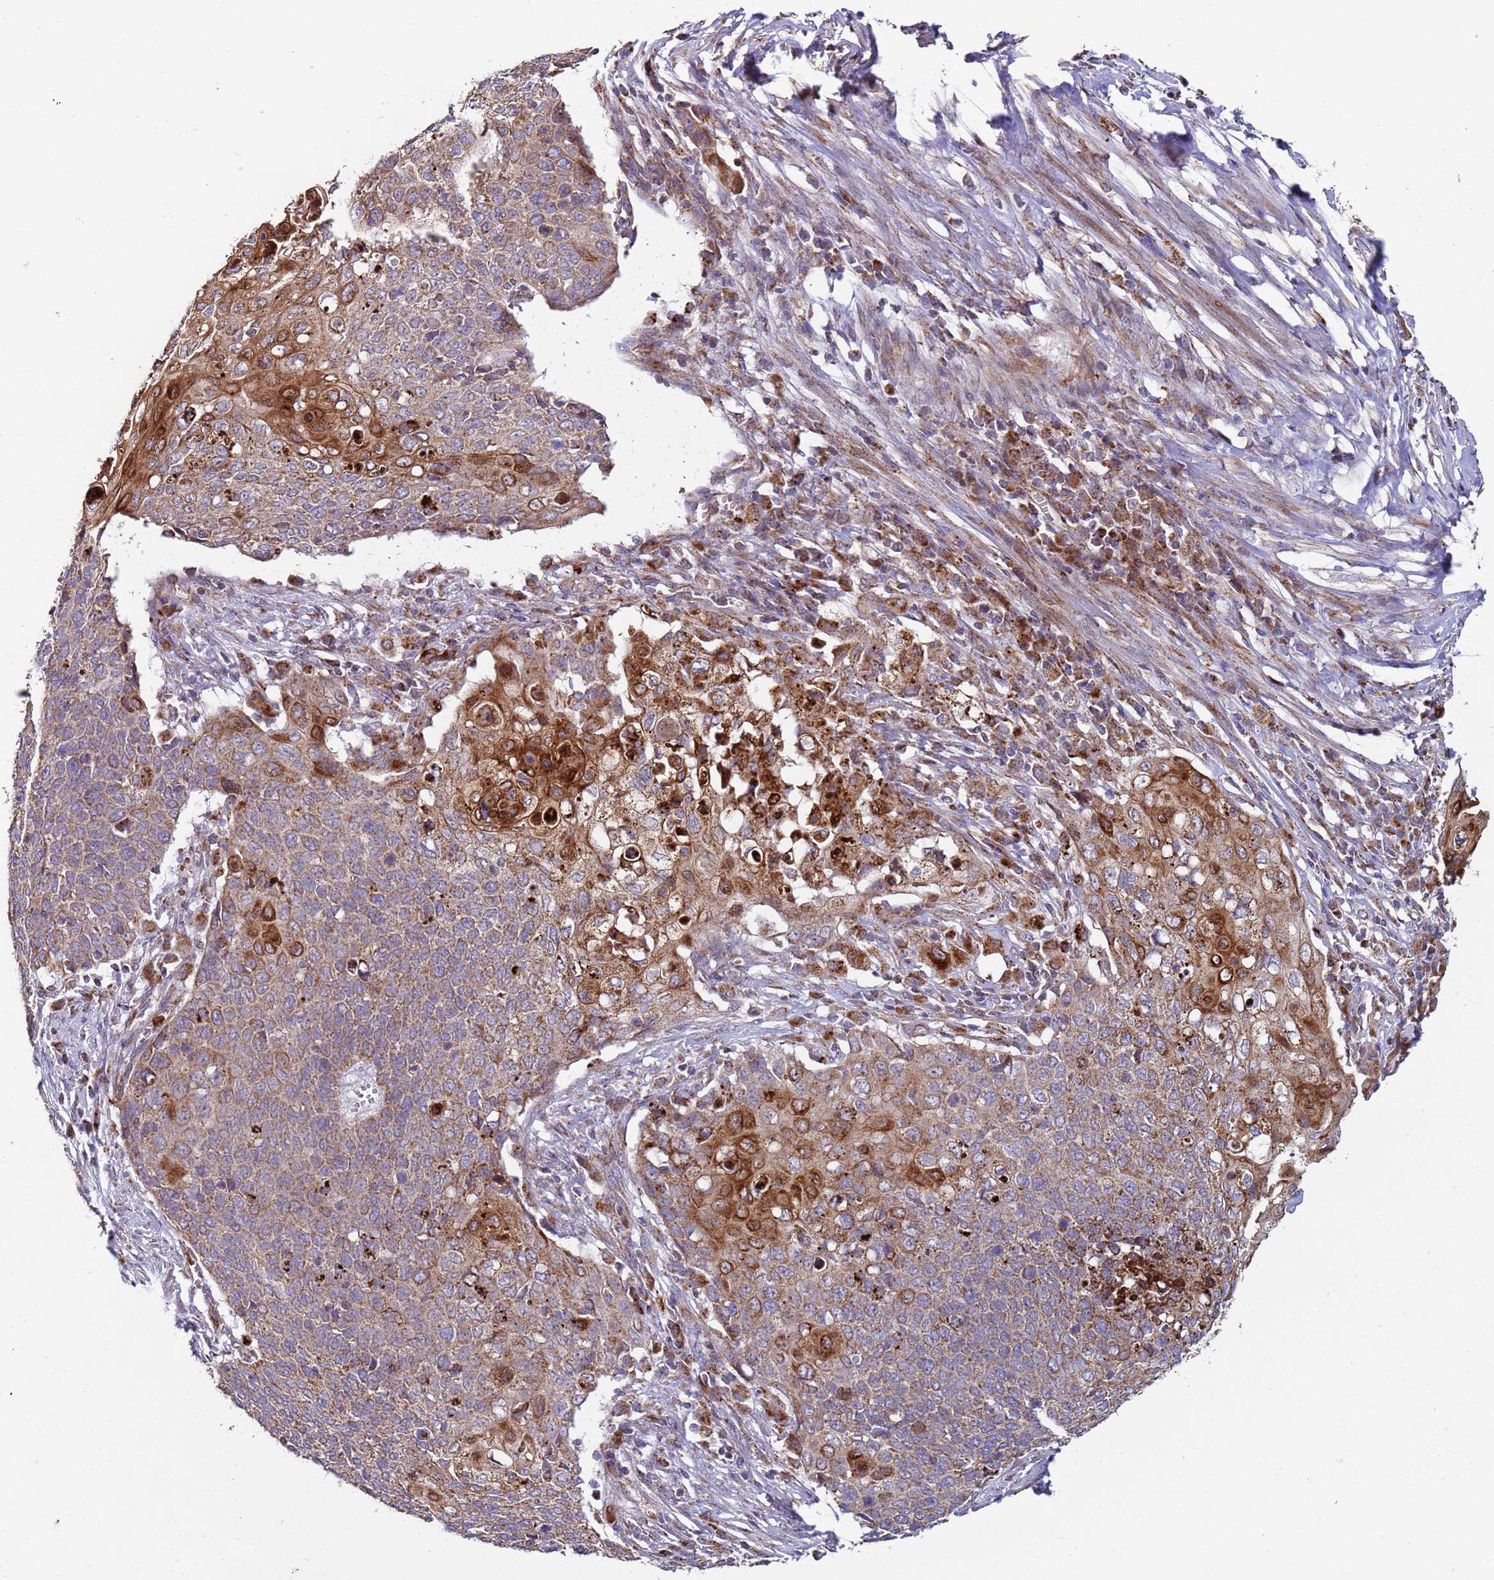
{"staining": {"intensity": "moderate", "quantity": "<25%", "location": "cytoplasmic/membranous"}, "tissue": "cervical cancer", "cell_type": "Tumor cells", "image_type": "cancer", "snomed": [{"axis": "morphology", "description": "Squamous cell carcinoma, NOS"}, {"axis": "topography", "description": "Cervix"}], "caption": "There is low levels of moderate cytoplasmic/membranous staining in tumor cells of squamous cell carcinoma (cervical), as demonstrated by immunohistochemical staining (brown color).", "gene": "FBXO33", "patient": {"sex": "female", "age": 39}}